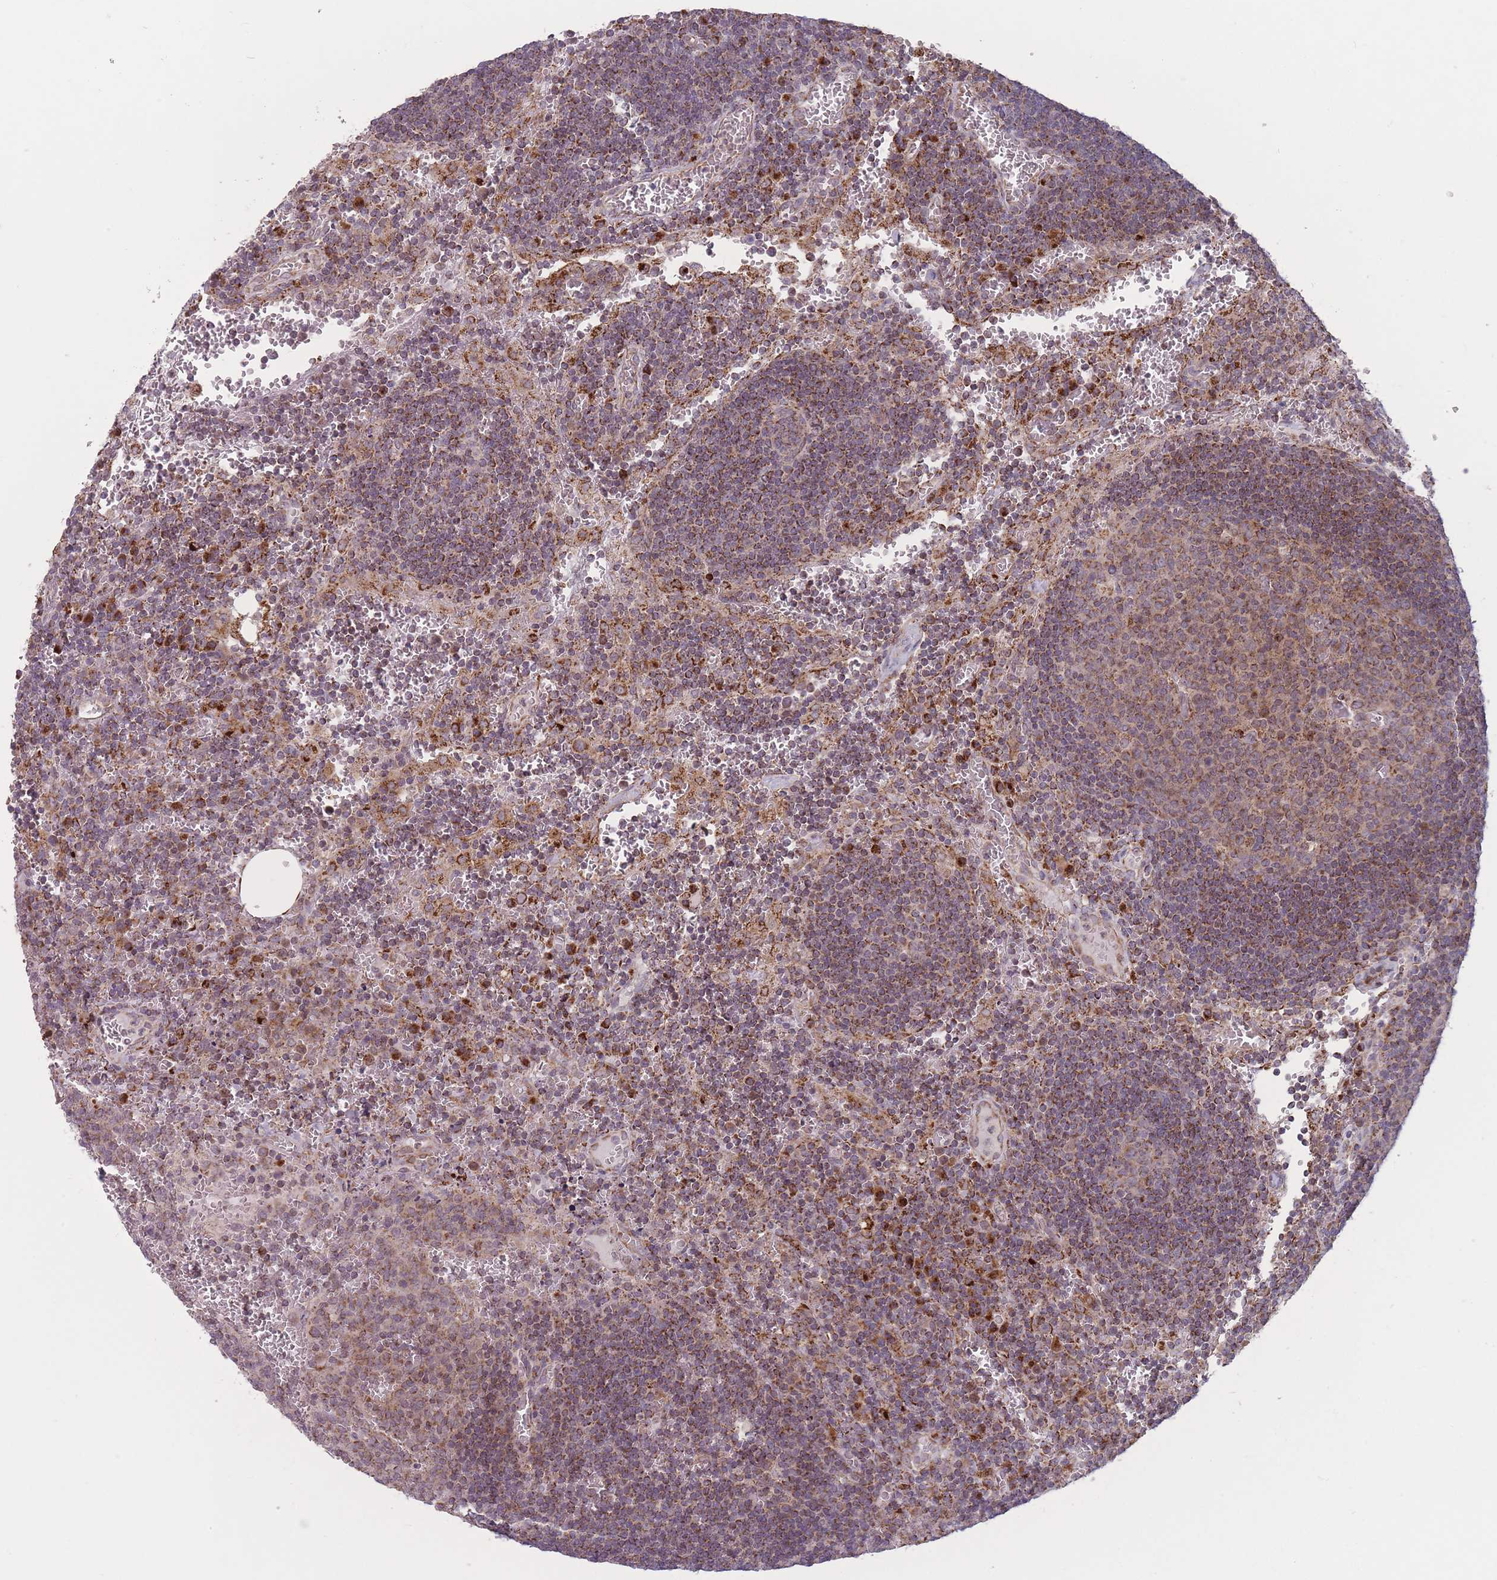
{"staining": {"intensity": "moderate", "quantity": "25%-75%", "location": "cytoplasmic/membranous"}, "tissue": "lymph node", "cell_type": "Germinal center cells", "image_type": "normal", "snomed": [{"axis": "morphology", "description": "Normal tissue, NOS"}, {"axis": "topography", "description": "Lymph node"}], "caption": "High-power microscopy captured an IHC histopathology image of unremarkable lymph node, revealing moderate cytoplasmic/membranous positivity in approximately 25%-75% of germinal center cells.", "gene": "OR10Q1", "patient": {"sex": "female", "age": 73}}